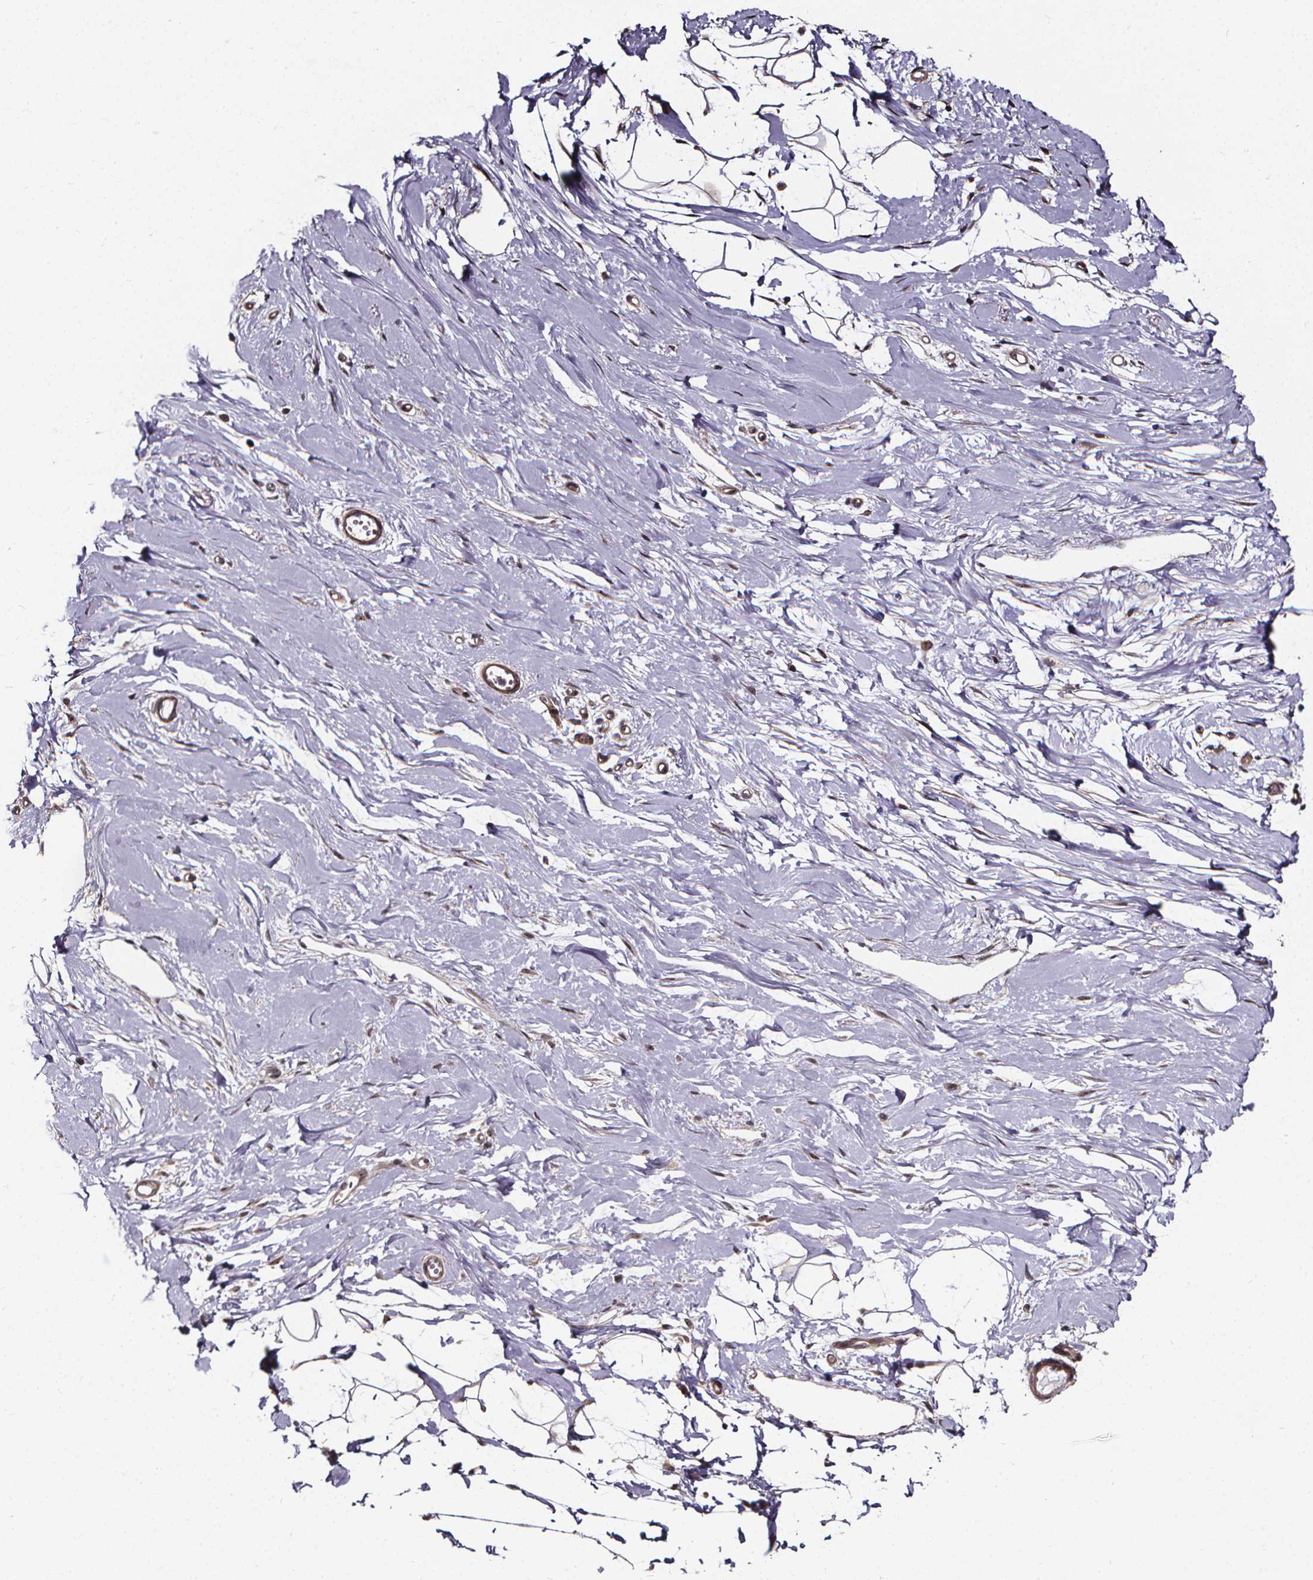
{"staining": {"intensity": "negative", "quantity": "none", "location": "none"}, "tissue": "breast", "cell_type": "Adipocytes", "image_type": "normal", "snomed": [{"axis": "morphology", "description": "Normal tissue, NOS"}, {"axis": "topography", "description": "Breast"}], "caption": "An IHC histopathology image of unremarkable breast is shown. There is no staining in adipocytes of breast.", "gene": "DDIT3", "patient": {"sex": "female", "age": 49}}